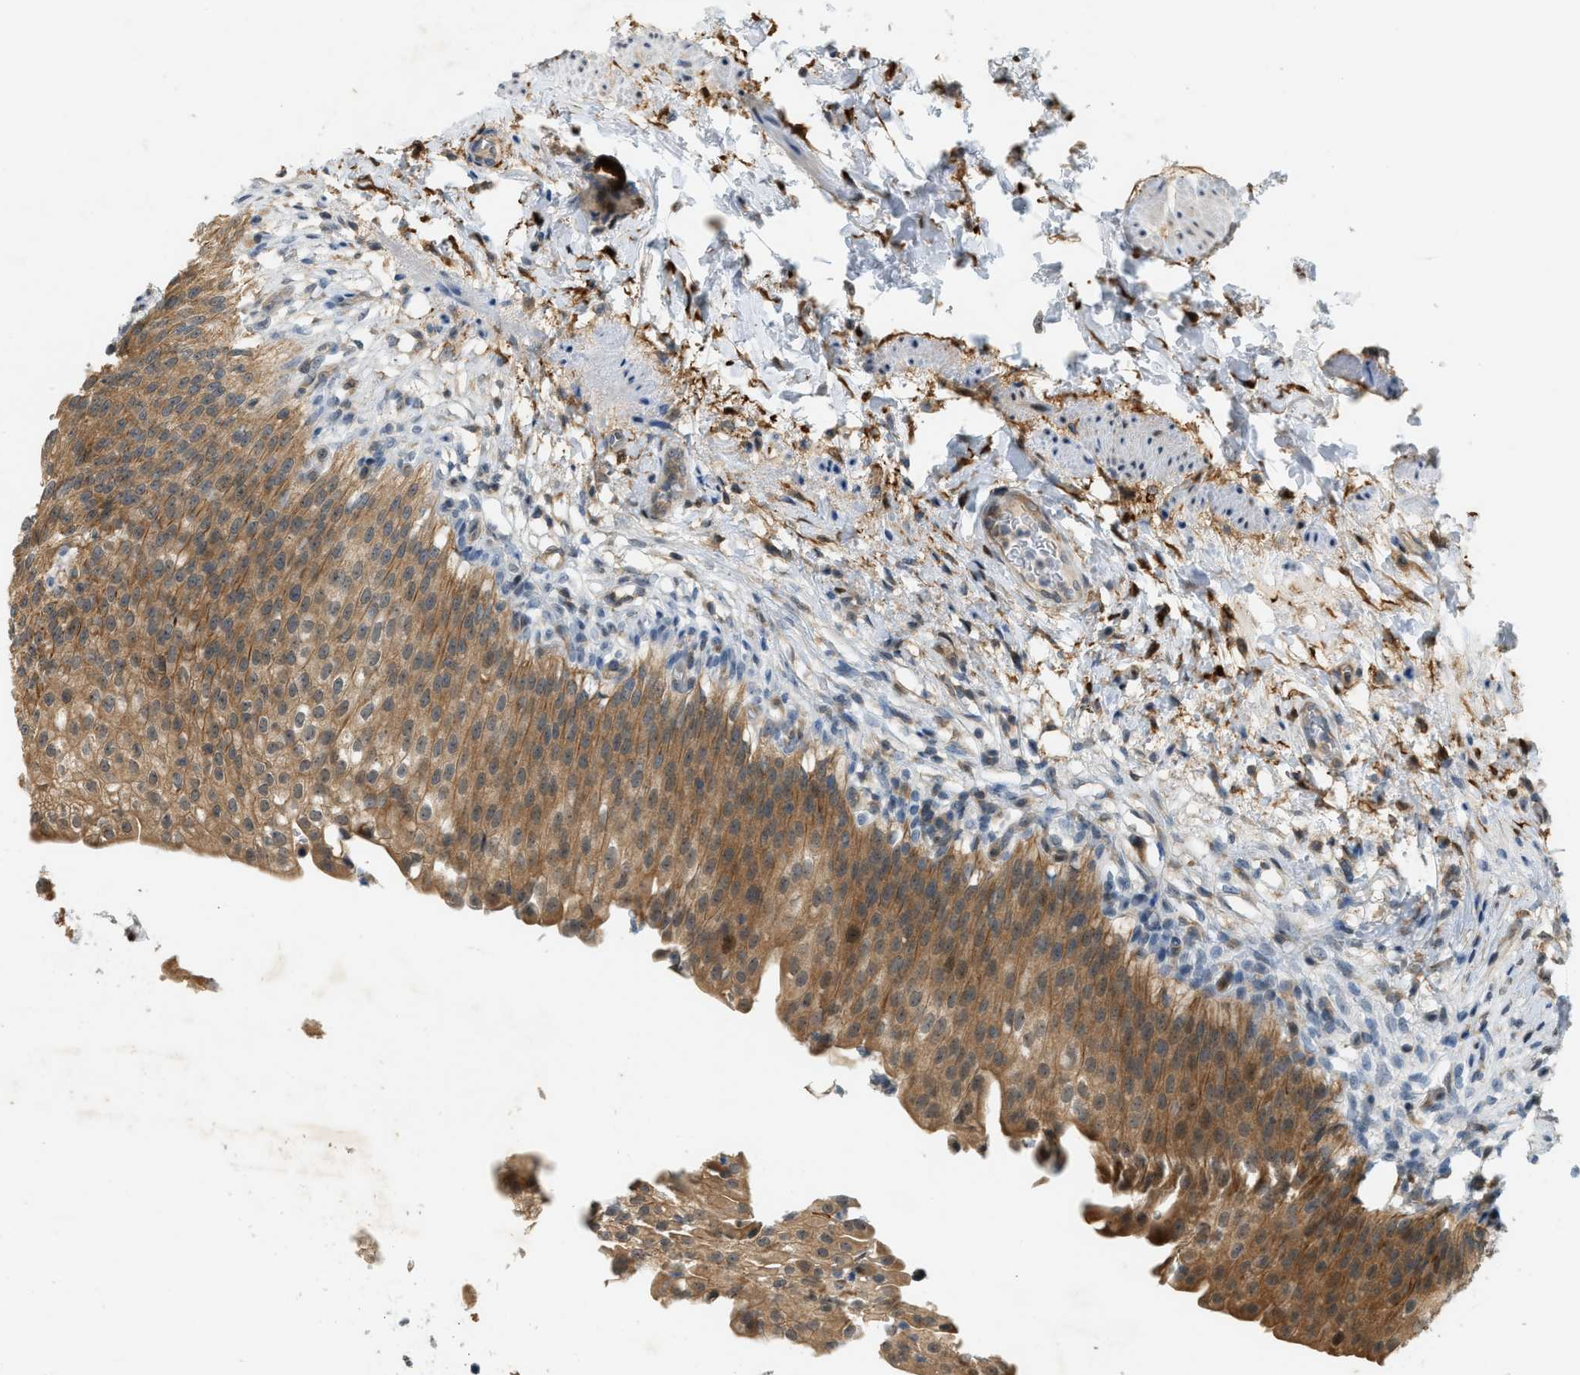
{"staining": {"intensity": "moderate", "quantity": ">75%", "location": "cytoplasmic/membranous,nuclear"}, "tissue": "urinary bladder", "cell_type": "Urothelial cells", "image_type": "normal", "snomed": [{"axis": "morphology", "description": "Normal tissue, NOS"}, {"axis": "topography", "description": "Urinary bladder"}], "caption": "Unremarkable urinary bladder displays moderate cytoplasmic/membranous,nuclear expression in approximately >75% of urothelial cells.", "gene": "PDCL3", "patient": {"sex": "female", "age": 60}}